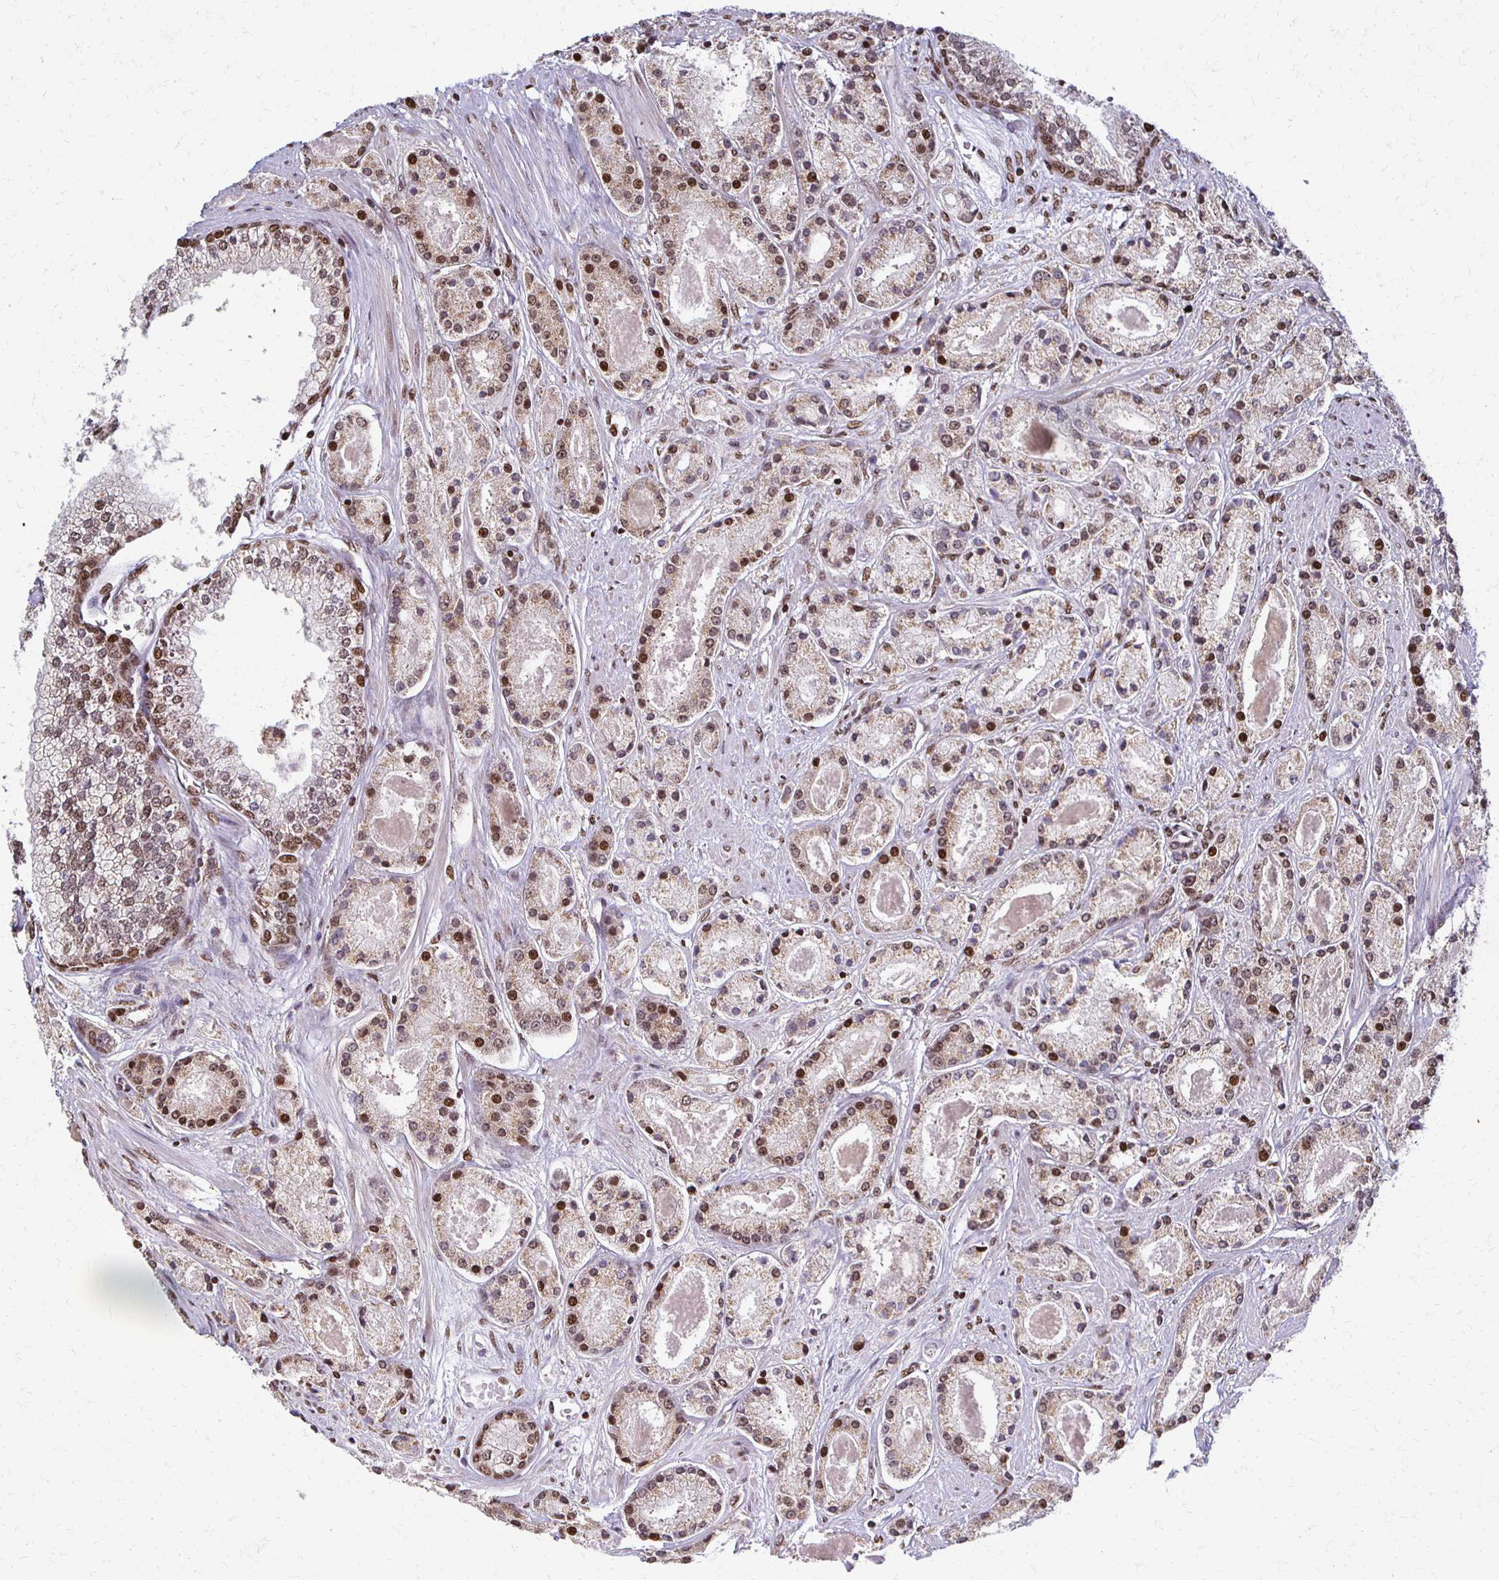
{"staining": {"intensity": "moderate", "quantity": ">75%", "location": "nuclear"}, "tissue": "prostate cancer", "cell_type": "Tumor cells", "image_type": "cancer", "snomed": [{"axis": "morphology", "description": "Adenocarcinoma, High grade"}, {"axis": "topography", "description": "Prostate"}], "caption": "This is a histology image of immunohistochemistry (IHC) staining of high-grade adenocarcinoma (prostate), which shows moderate expression in the nuclear of tumor cells.", "gene": "HOXA9", "patient": {"sex": "male", "age": 67}}